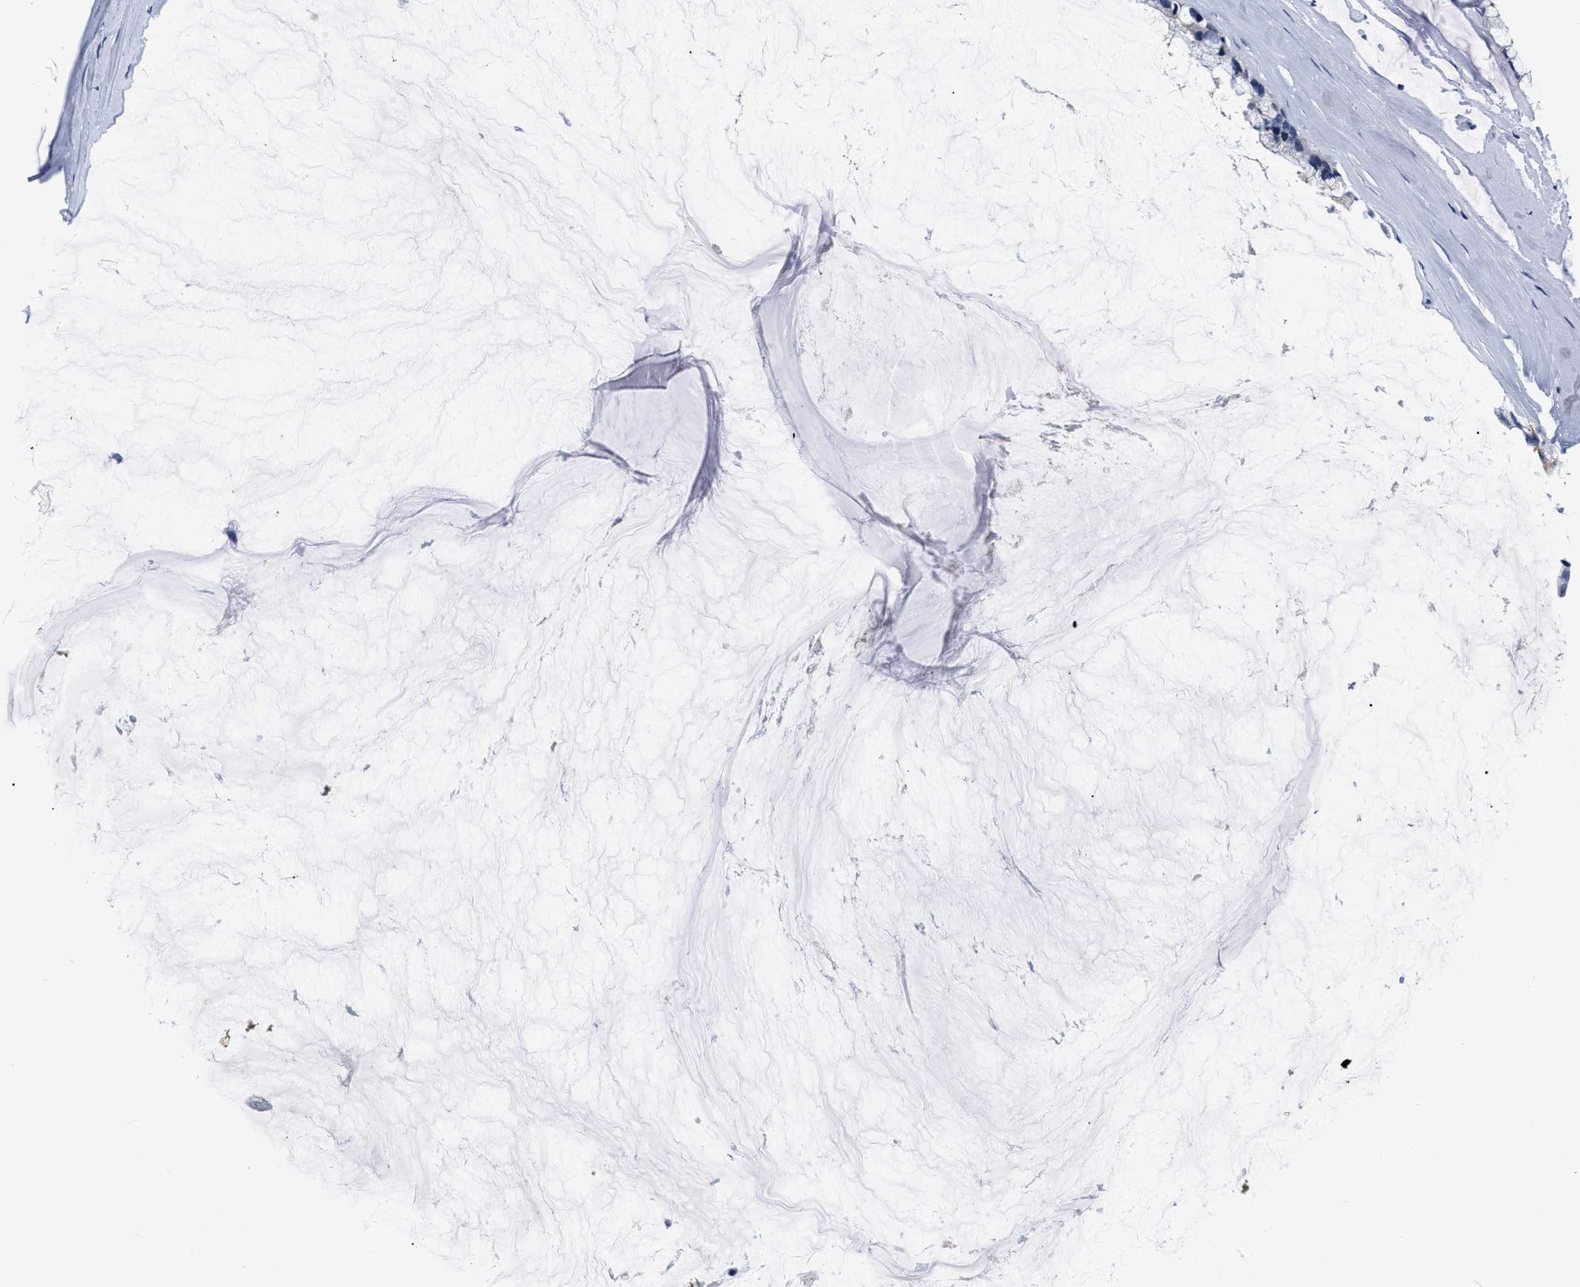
{"staining": {"intensity": "negative", "quantity": "none", "location": "none"}, "tissue": "ovarian cancer", "cell_type": "Tumor cells", "image_type": "cancer", "snomed": [{"axis": "morphology", "description": "Cystadenocarcinoma, mucinous, NOS"}, {"axis": "topography", "description": "Ovary"}], "caption": "DAB (3,3'-diaminobenzidine) immunohistochemical staining of human ovarian mucinous cystadenocarcinoma displays no significant positivity in tumor cells.", "gene": "MOV10L1", "patient": {"sex": "female", "age": 39}}